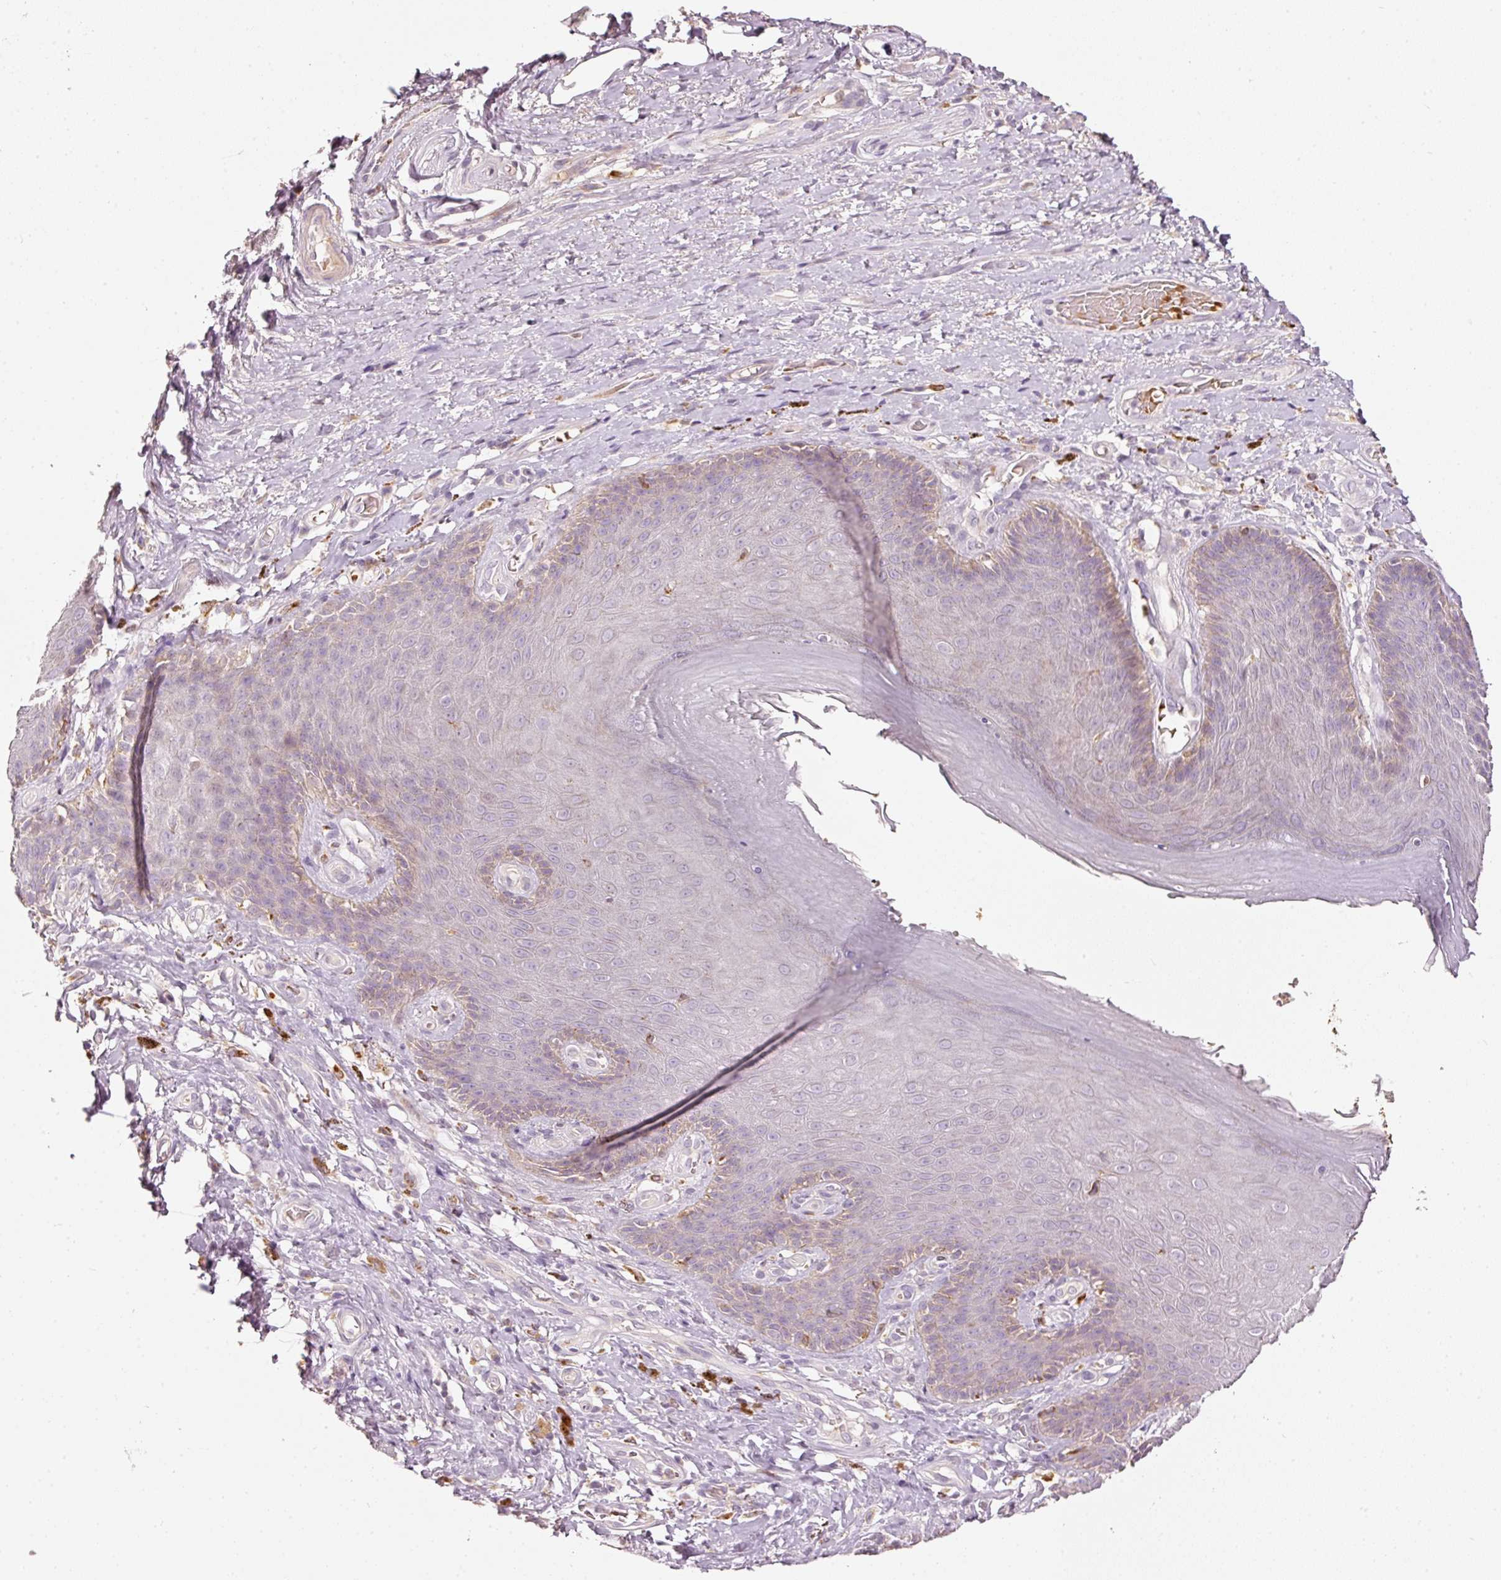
{"staining": {"intensity": "negative", "quantity": "none", "location": "none"}, "tissue": "skin", "cell_type": "Epidermal cells", "image_type": "normal", "snomed": [{"axis": "morphology", "description": "Normal tissue, NOS"}, {"axis": "topography", "description": "Anal"}, {"axis": "topography", "description": "Peripheral nerve tissue"}], "caption": "This photomicrograph is of benign skin stained with immunohistochemistry to label a protein in brown with the nuclei are counter-stained blue. There is no expression in epidermal cells.", "gene": "KLHL21", "patient": {"sex": "male", "age": 53}}